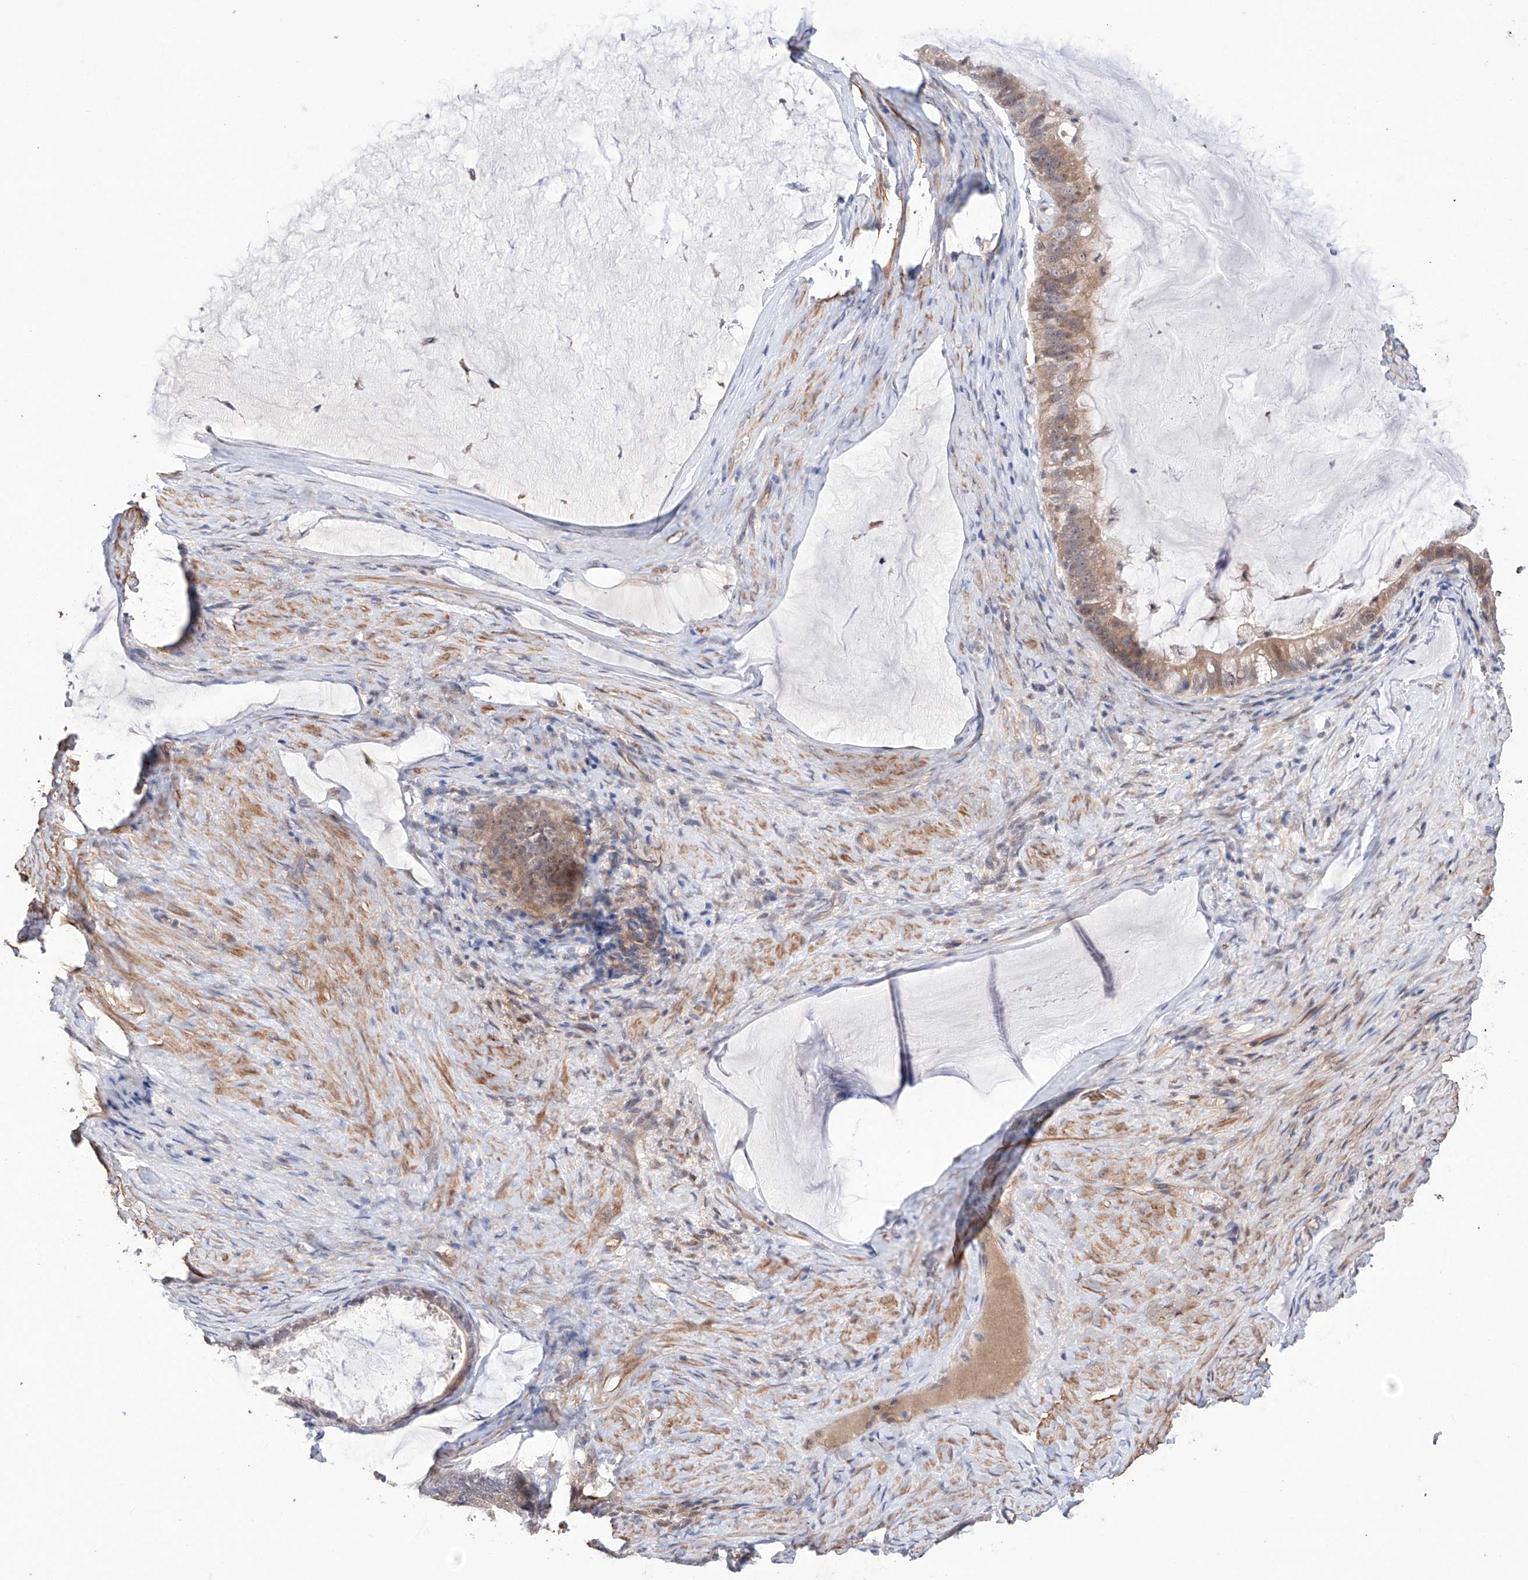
{"staining": {"intensity": "weak", "quantity": ">75%", "location": "cytoplasmic/membranous,nuclear"}, "tissue": "ovarian cancer", "cell_type": "Tumor cells", "image_type": "cancer", "snomed": [{"axis": "morphology", "description": "Cystadenocarcinoma, mucinous, NOS"}, {"axis": "topography", "description": "Ovary"}], "caption": "Immunohistochemical staining of mucinous cystadenocarcinoma (ovarian) demonstrates low levels of weak cytoplasmic/membranous and nuclear protein positivity in approximately >75% of tumor cells.", "gene": "AFG1L", "patient": {"sex": "female", "age": 61}}